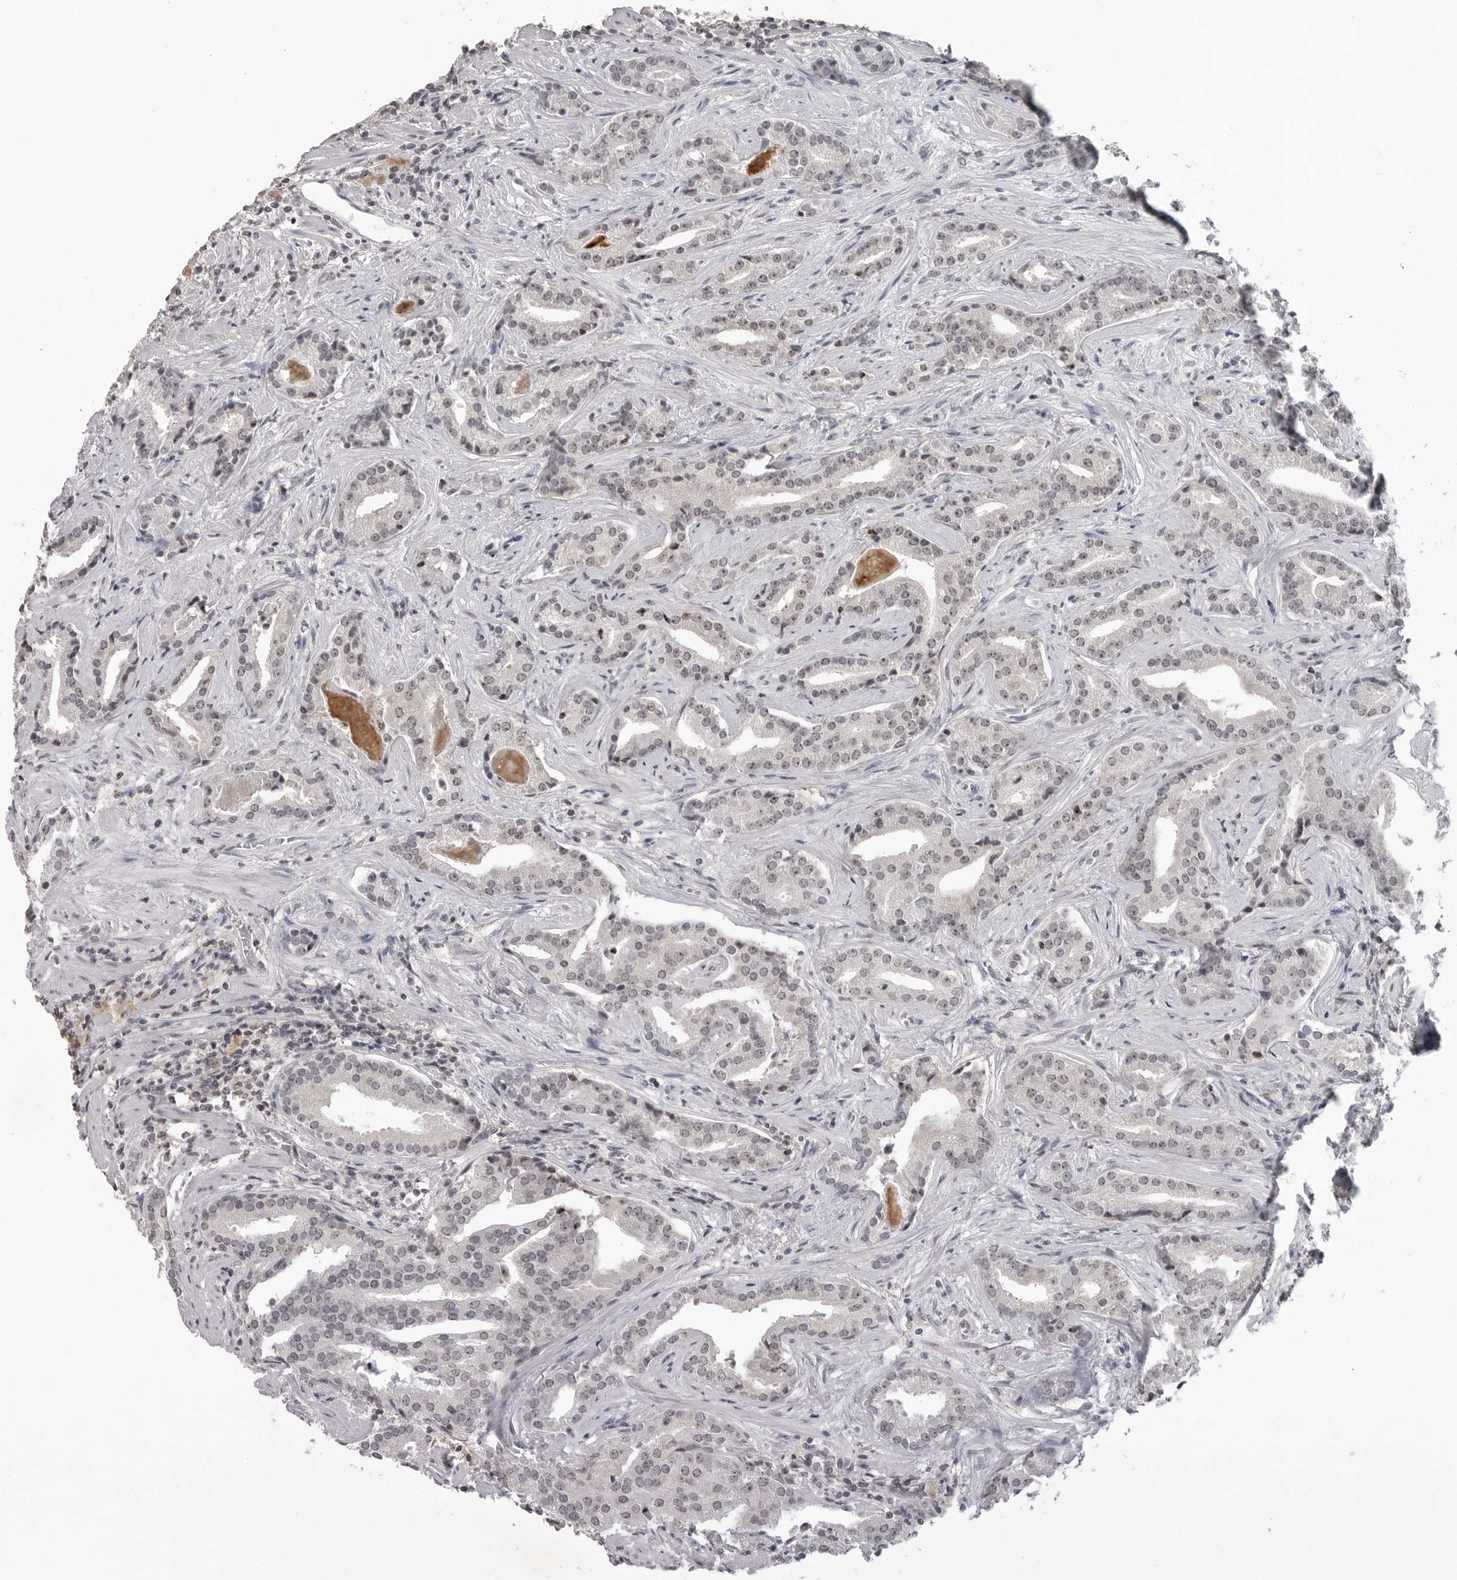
{"staining": {"intensity": "negative", "quantity": "none", "location": "none"}, "tissue": "prostate cancer", "cell_type": "Tumor cells", "image_type": "cancer", "snomed": [{"axis": "morphology", "description": "Adenocarcinoma, Low grade"}, {"axis": "topography", "description": "Prostate"}], "caption": "A micrograph of human low-grade adenocarcinoma (prostate) is negative for staining in tumor cells. (DAB (3,3'-diaminobenzidine) IHC, high magnification).", "gene": "DDX54", "patient": {"sex": "male", "age": 67}}